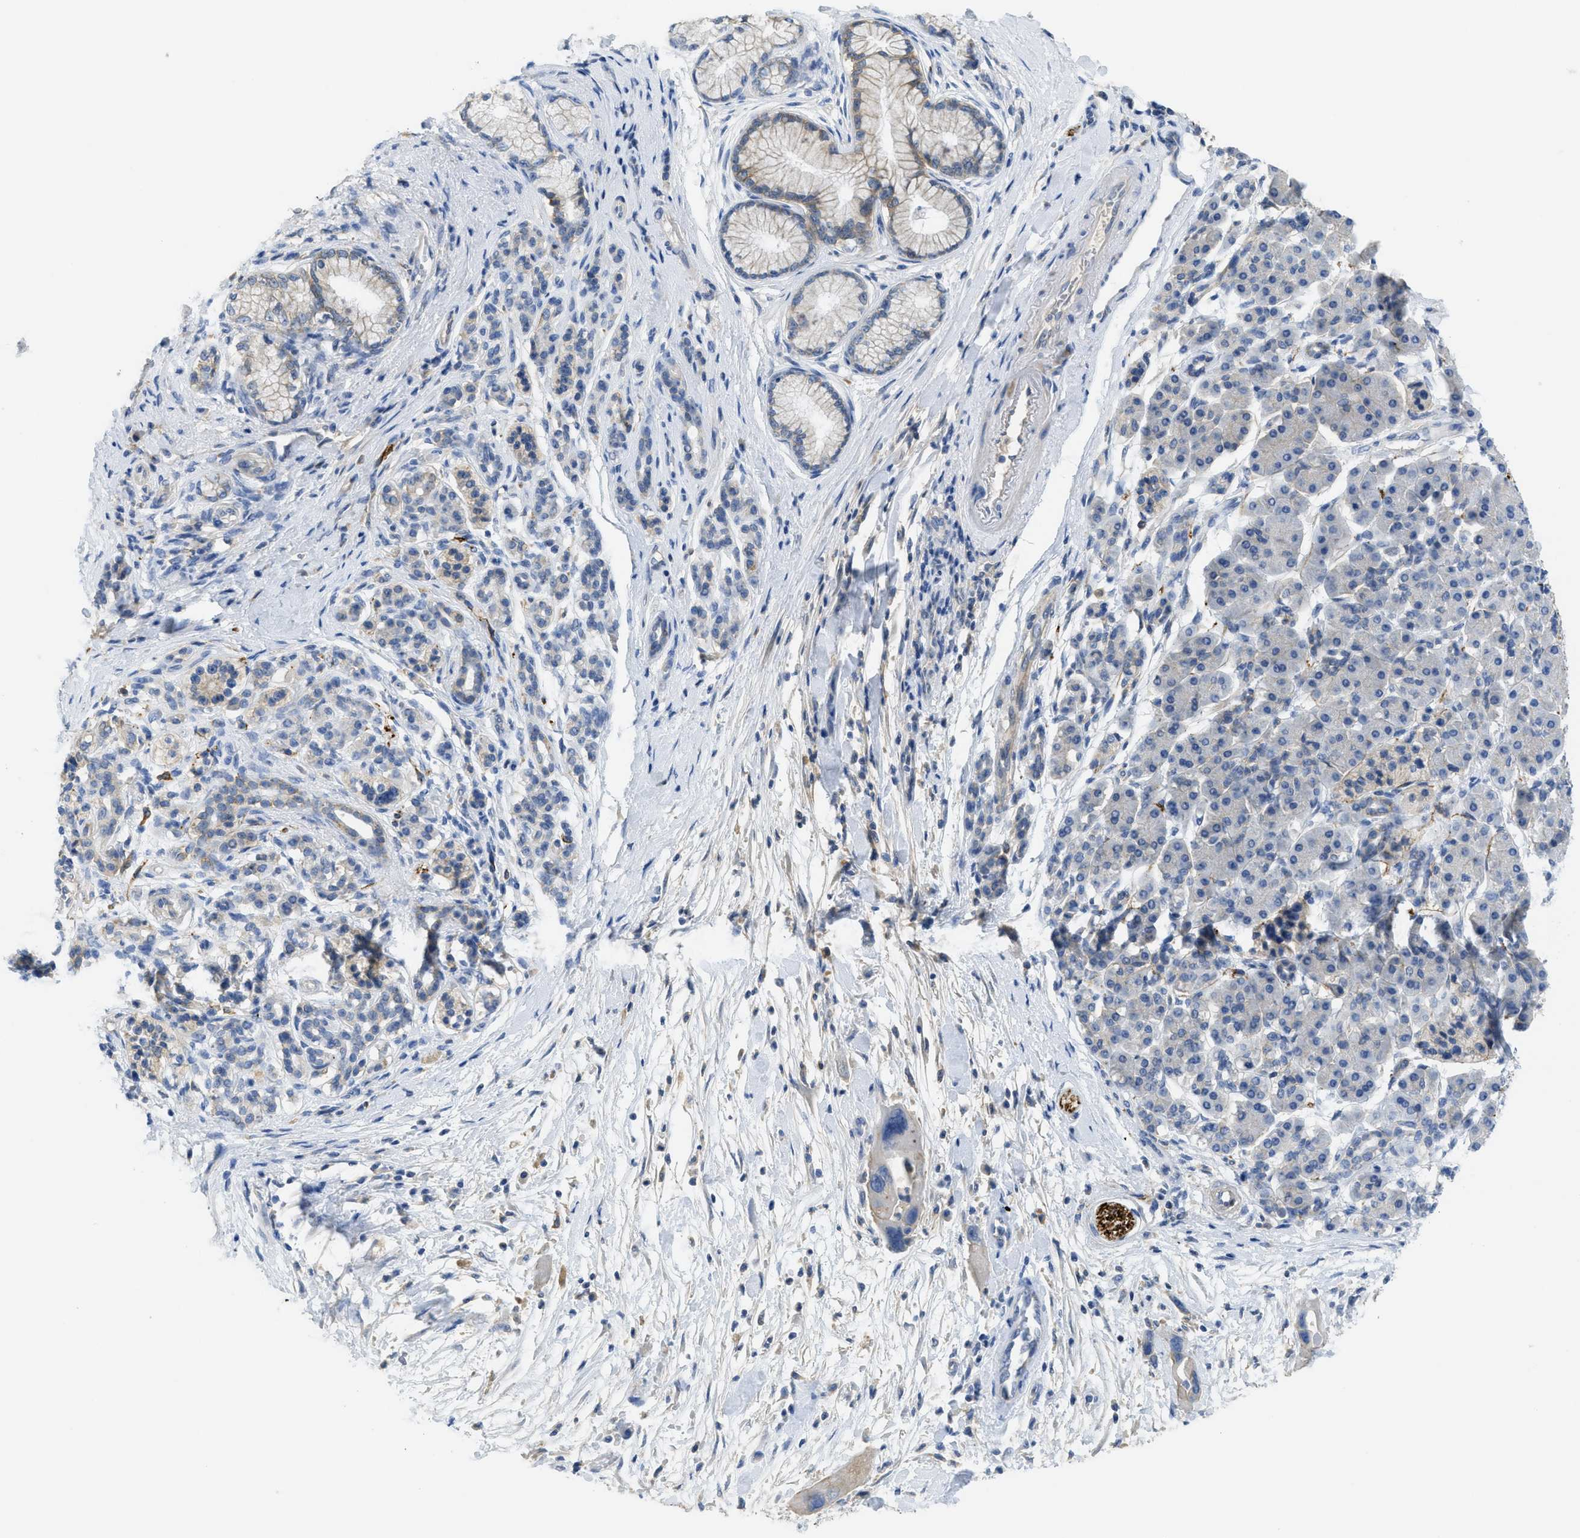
{"staining": {"intensity": "negative", "quantity": "none", "location": "none"}, "tissue": "pancreatic cancer", "cell_type": "Tumor cells", "image_type": "cancer", "snomed": [{"axis": "morphology", "description": "Normal tissue, NOS"}, {"axis": "morphology", "description": "Adenocarcinoma, NOS"}, {"axis": "topography", "description": "Pancreas"}], "caption": "Pancreatic cancer (adenocarcinoma) was stained to show a protein in brown. There is no significant expression in tumor cells.", "gene": "CNNM4", "patient": {"sex": "female", "age": 71}}